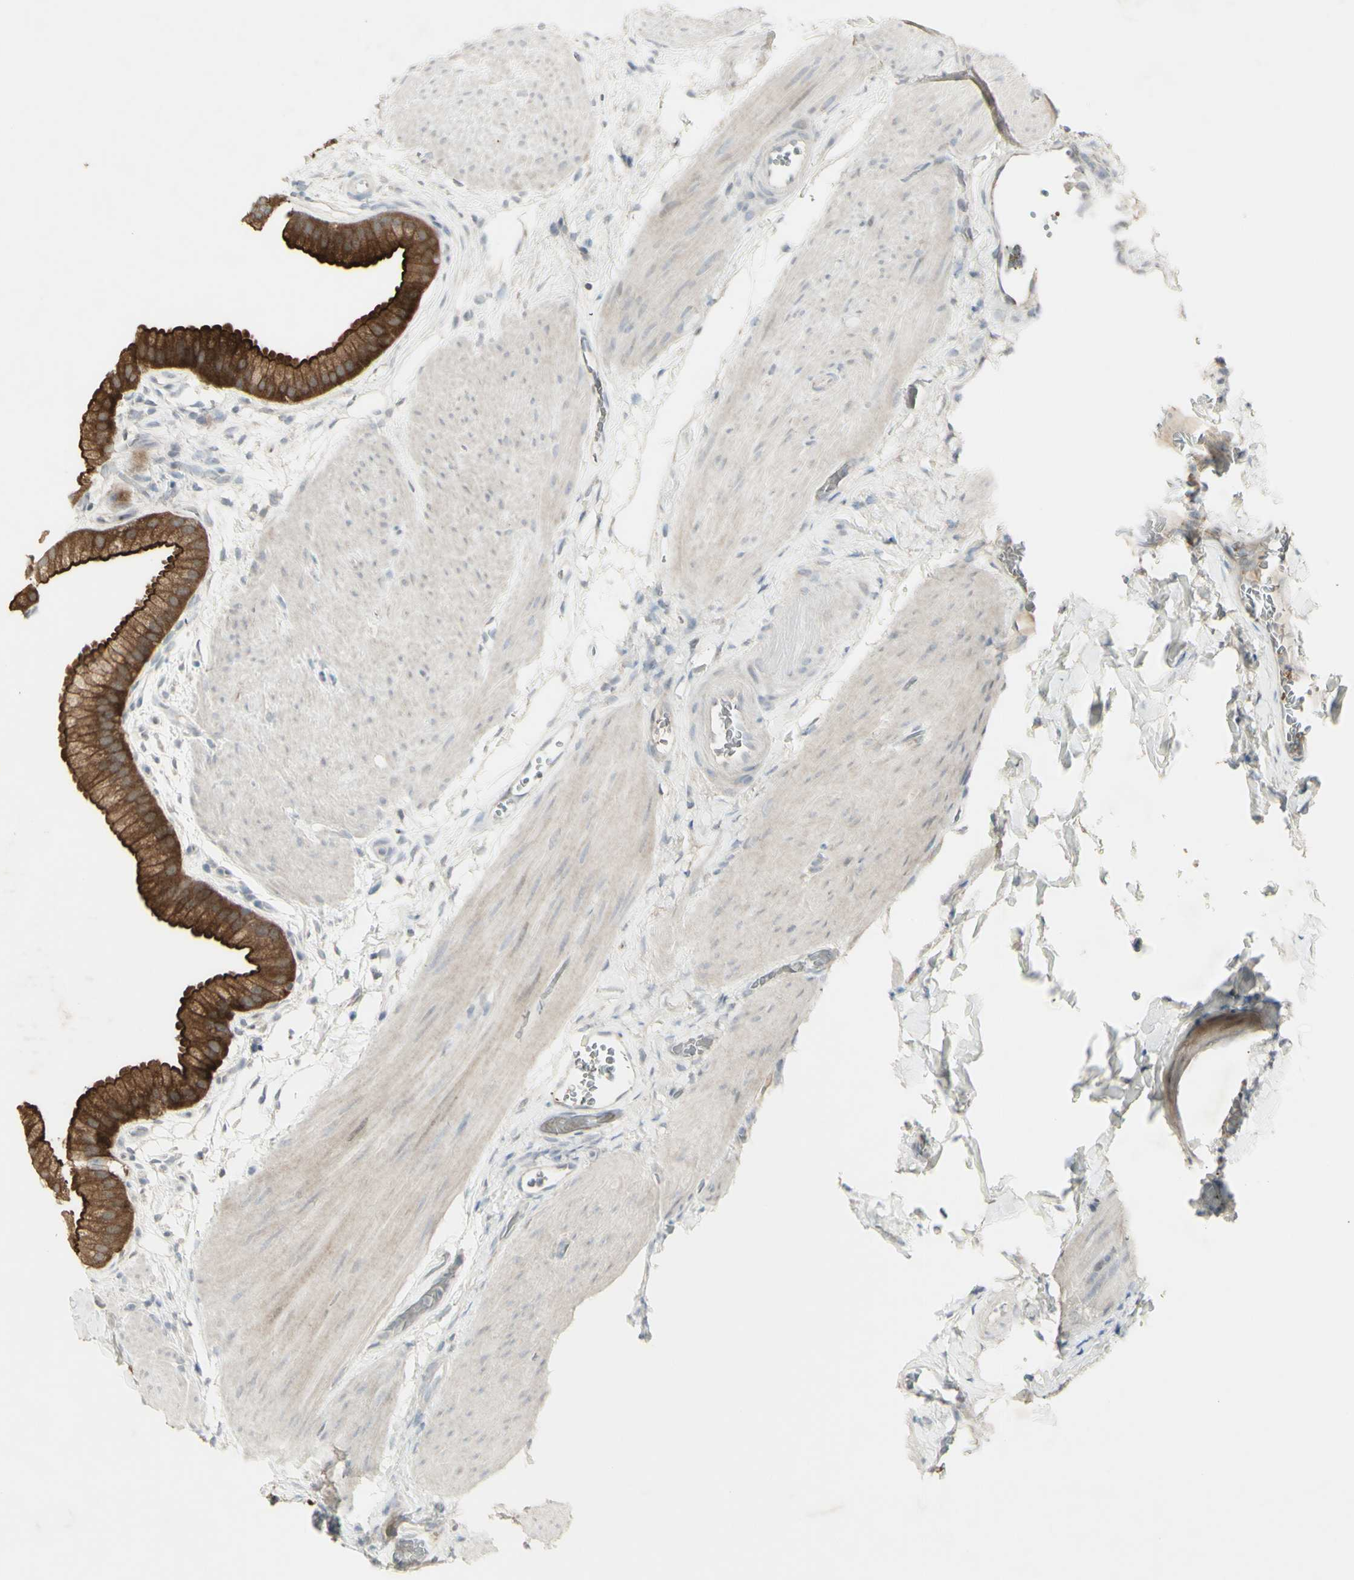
{"staining": {"intensity": "strong", "quantity": ">75%", "location": "cytoplasmic/membranous"}, "tissue": "gallbladder", "cell_type": "Glandular cells", "image_type": "normal", "snomed": [{"axis": "morphology", "description": "Normal tissue, NOS"}, {"axis": "topography", "description": "Gallbladder"}], "caption": "Glandular cells reveal high levels of strong cytoplasmic/membranous expression in about >75% of cells in unremarkable human gallbladder.", "gene": "C1orf116", "patient": {"sex": "female", "age": 64}}